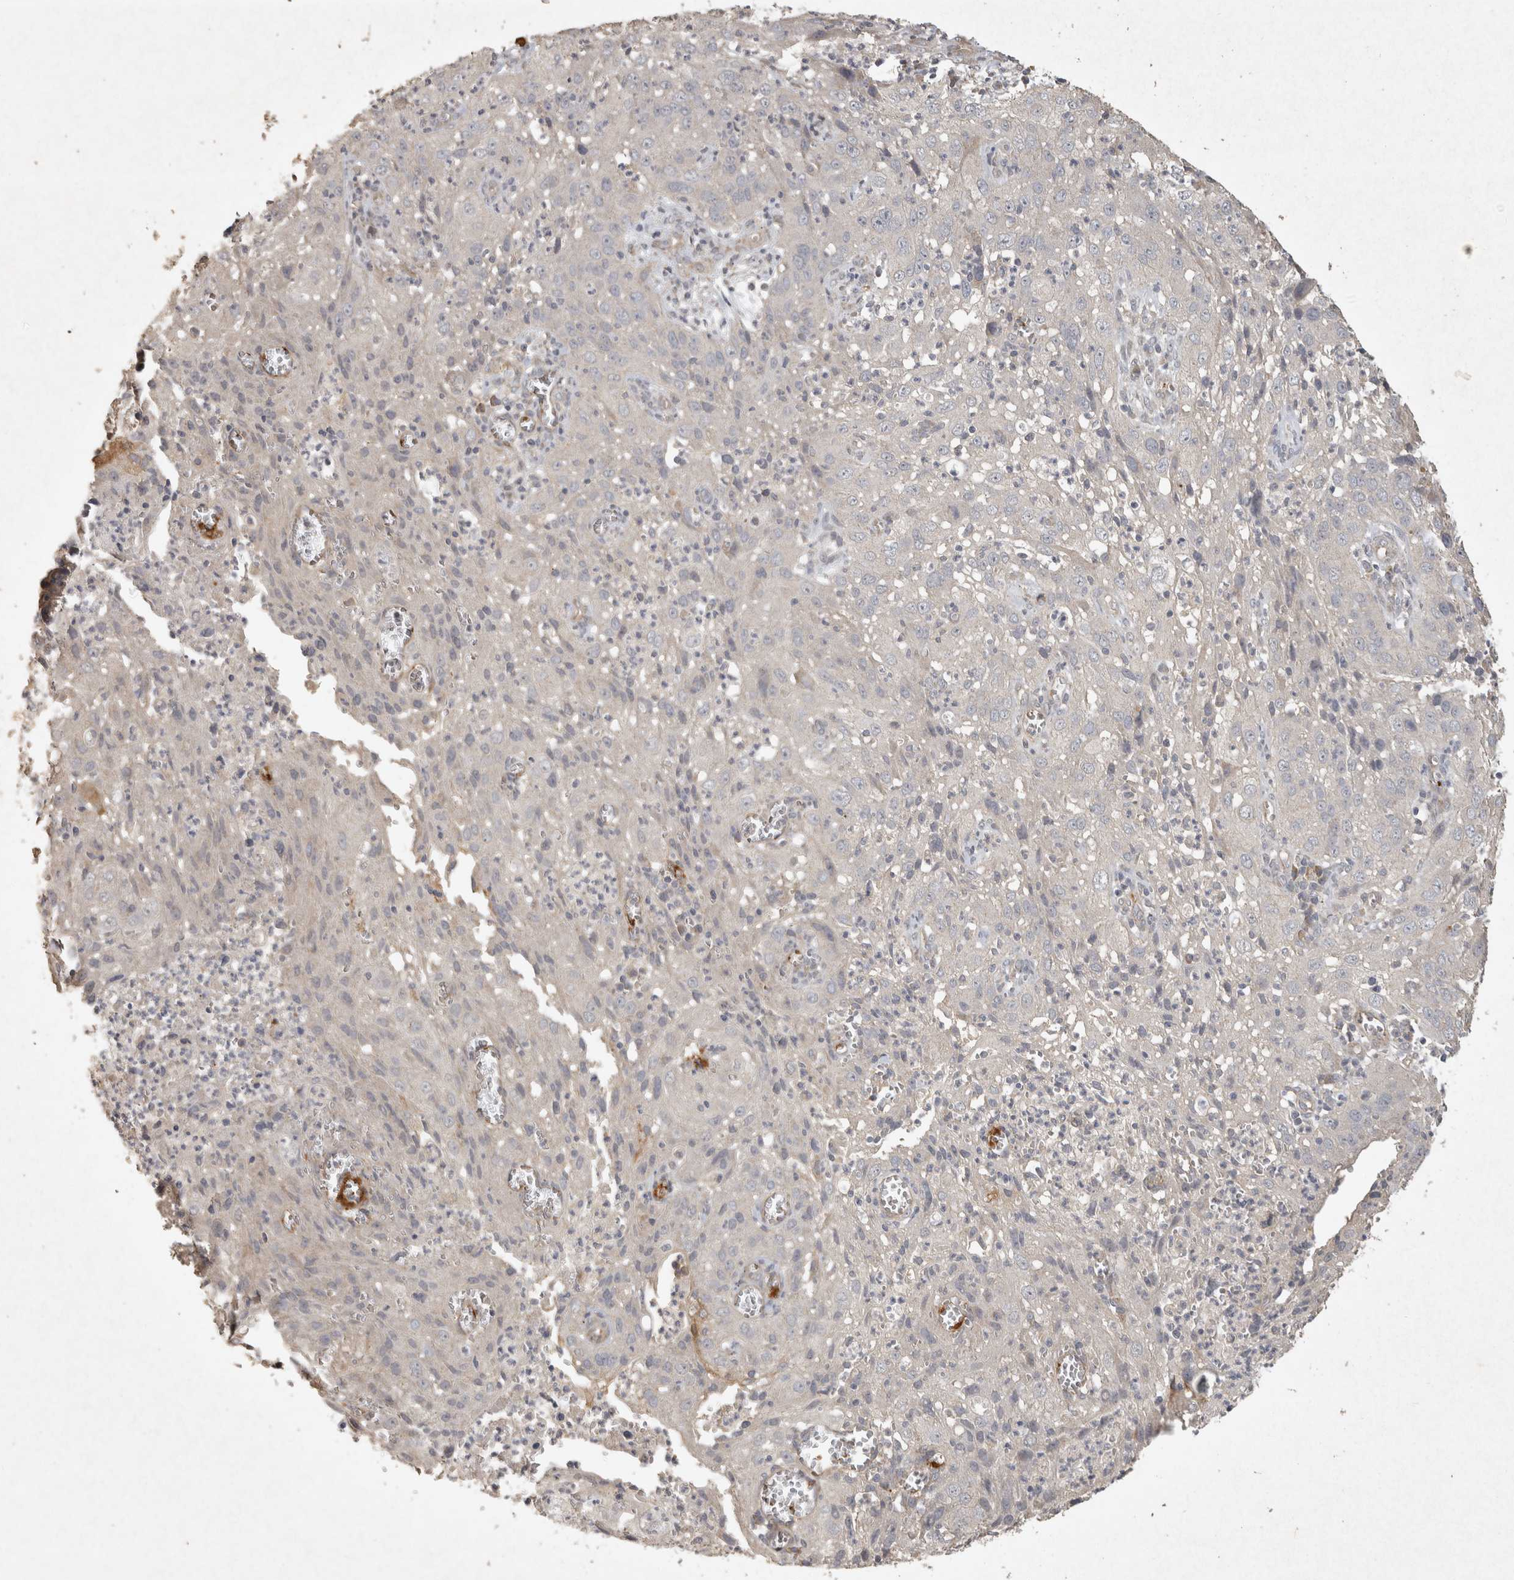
{"staining": {"intensity": "negative", "quantity": "none", "location": "none"}, "tissue": "cervical cancer", "cell_type": "Tumor cells", "image_type": "cancer", "snomed": [{"axis": "morphology", "description": "Squamous cell carcinoma, NOS"}, {"axis": "topography", "description": "Cervix"}], "caption": "DAB immunohistochemical staining of human cervical cancer (squamous cell carcinoma) reveals no significant staining in tumor cells. (DAB immunohistochemistry, high magnification).", "gene": "OSTN", "patient": {"sex": "female", "age": 32}}